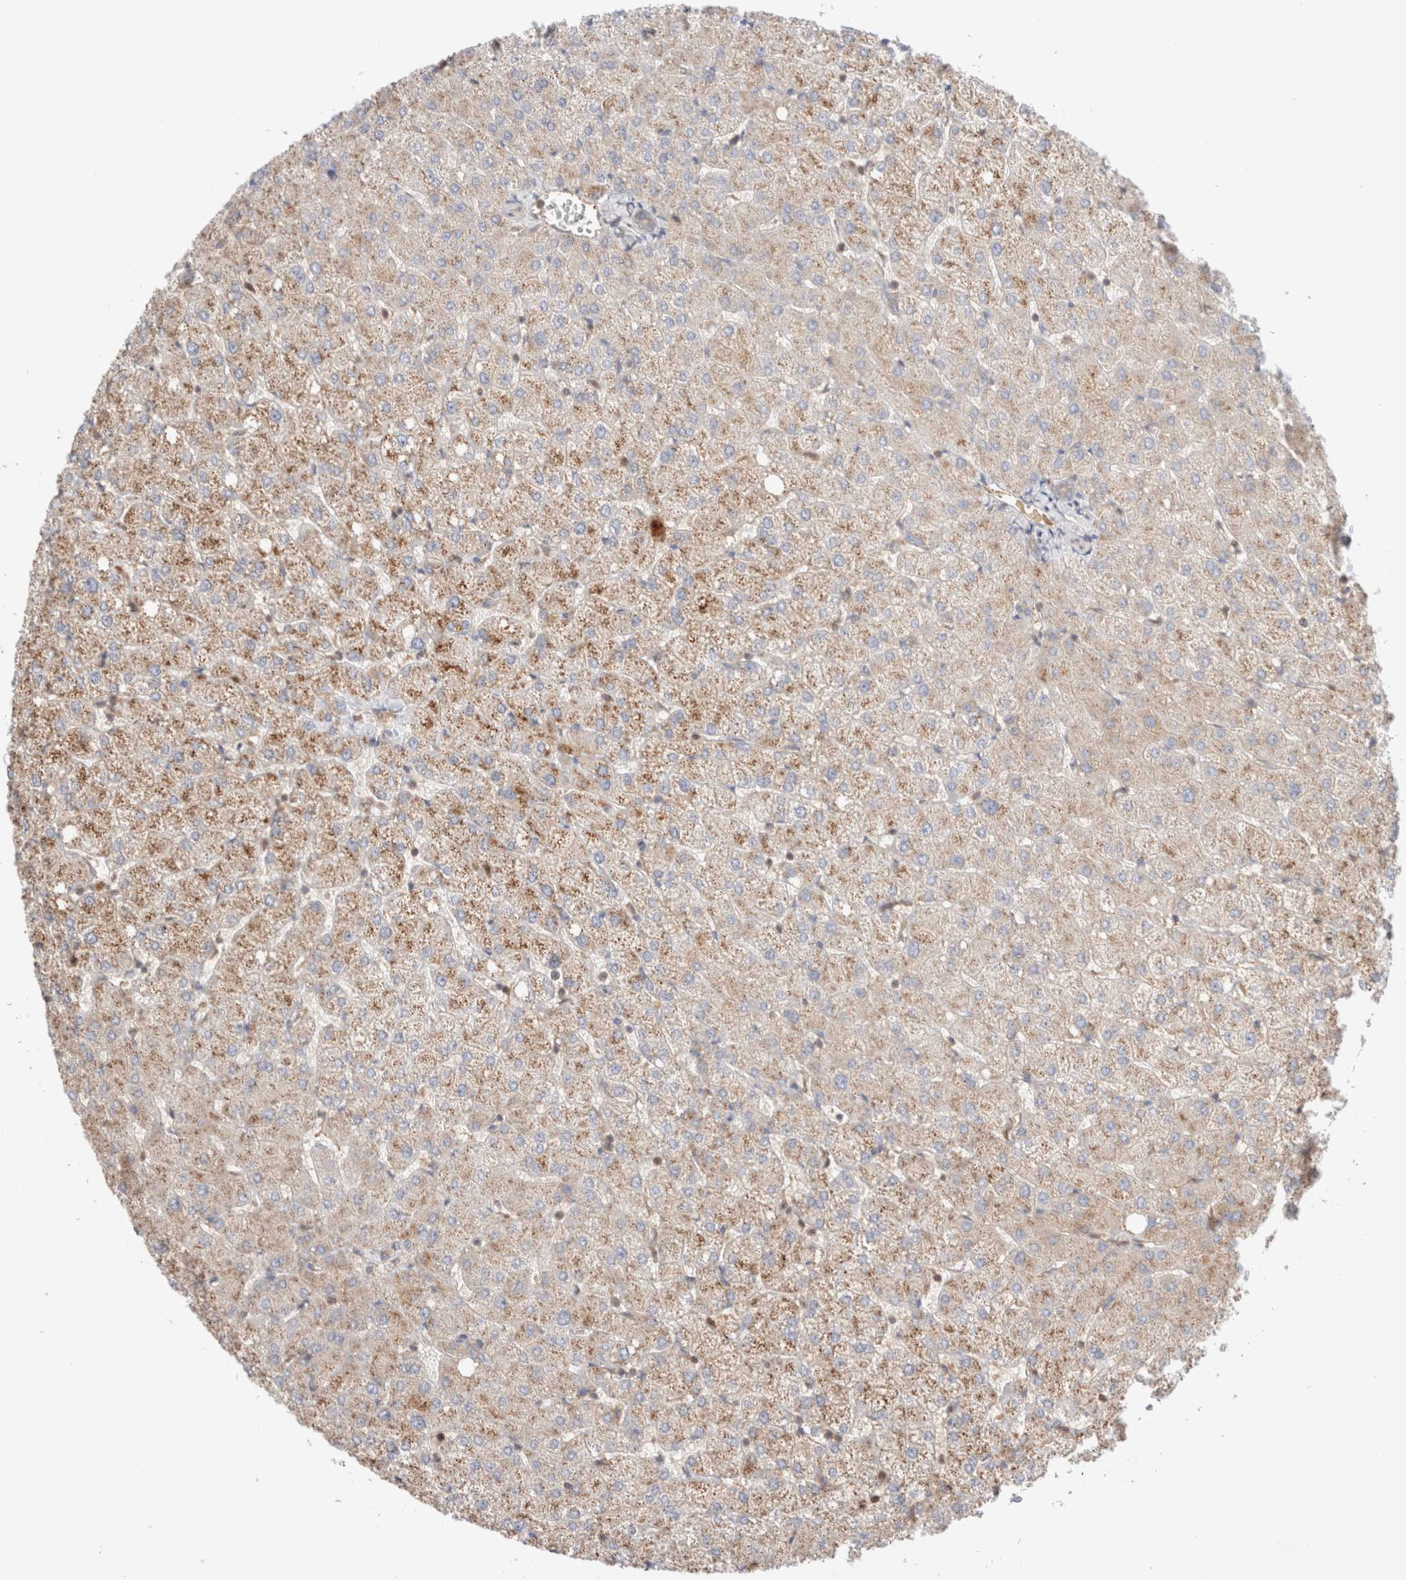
{"staining": {"intensity": "negative", "quantity": "none", "location": "none"}, "tissue": "liver", "cell_type": "Cholangiocytes", "image_type": "normal", "snomed": [{"axis": "morphology", "description": "Normal tissue, NOS"}, {"axis": "topography", "description": "Liver"}], "caption": "Histopathology image shows no significant protein expression in cholangiocytes of unremarkable liver.", "gene": "SIKE1", "patient": {"sex": "female", "age": 54}}